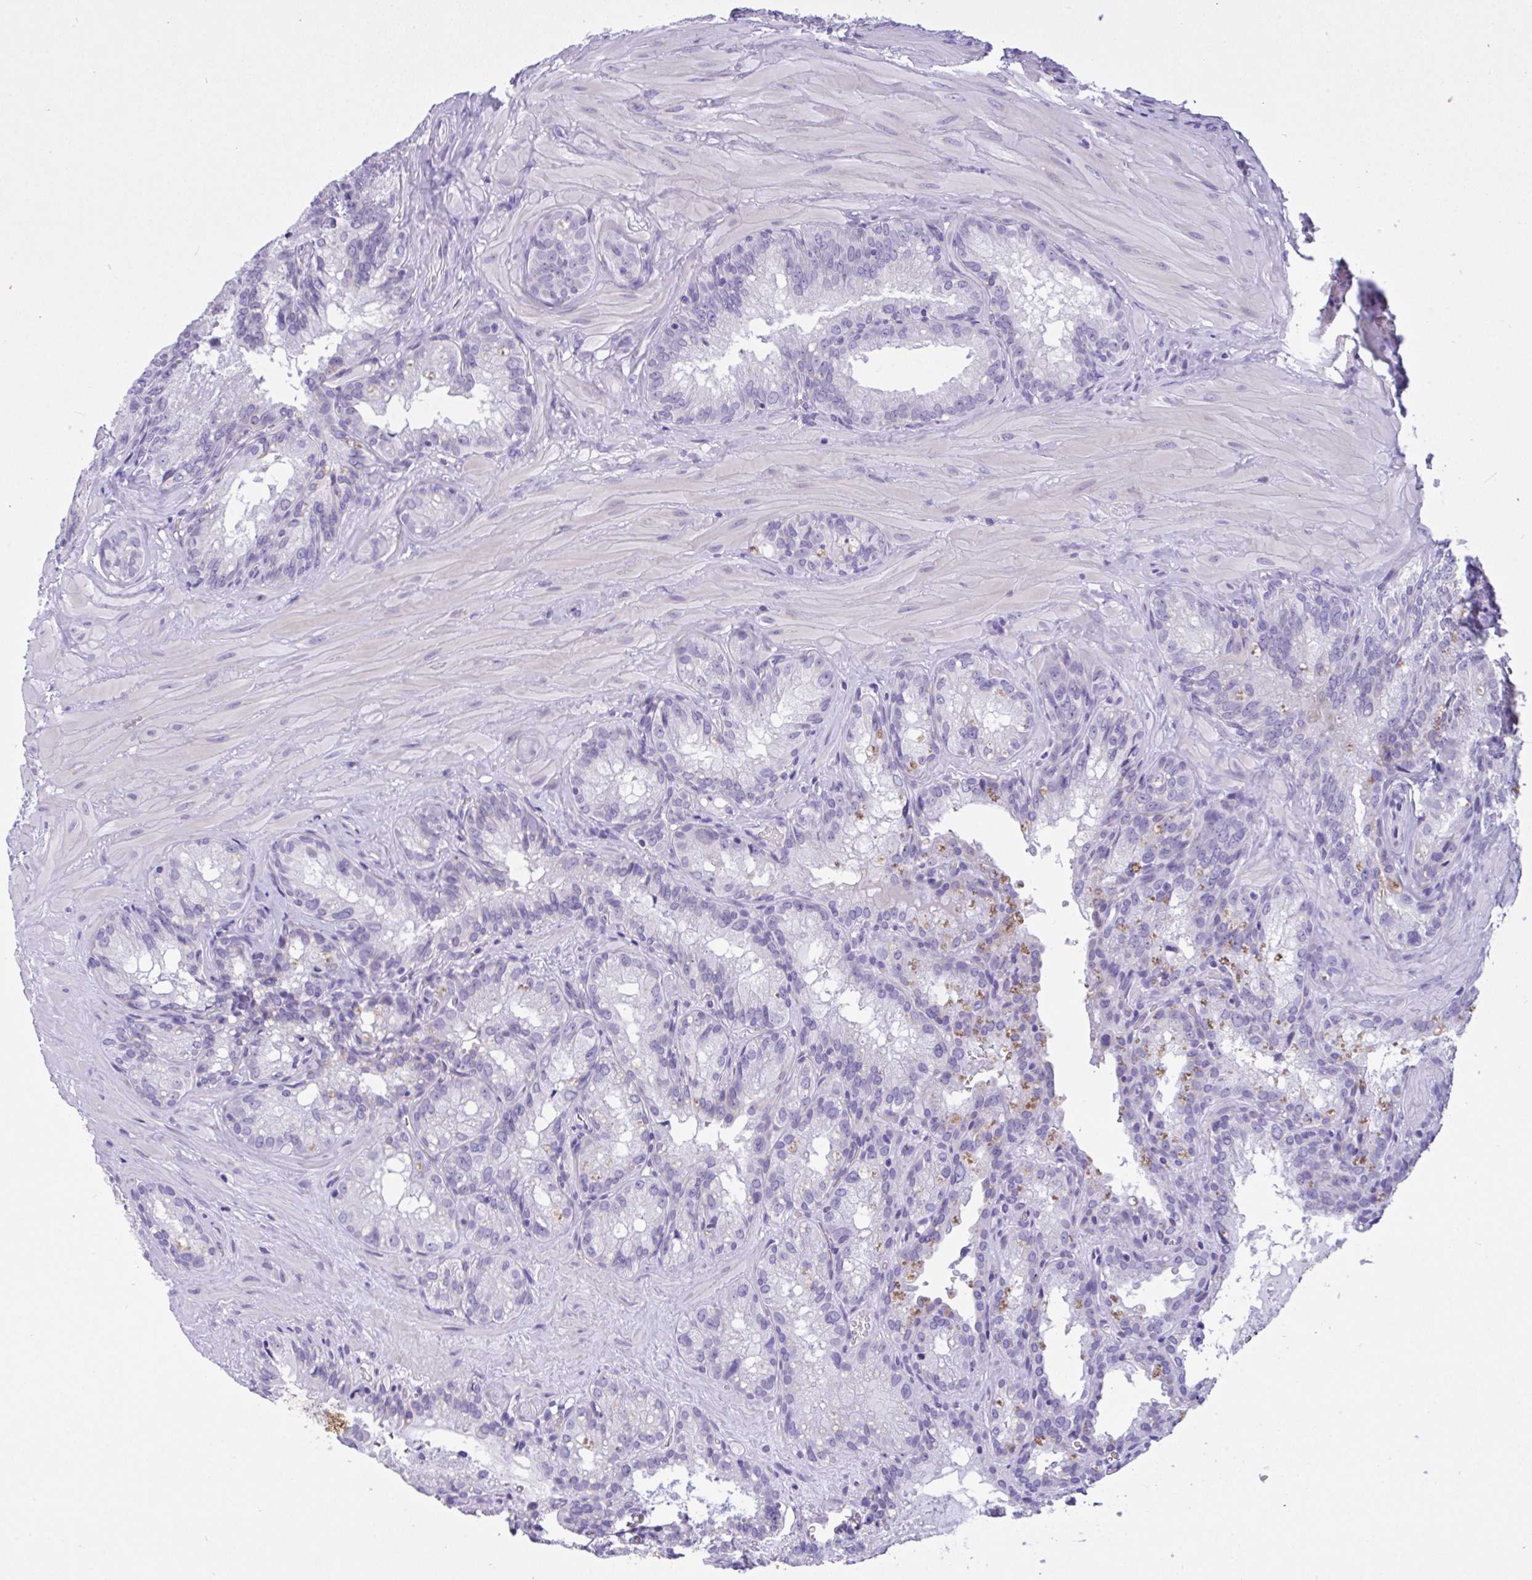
{"staining": {"intensity": "negative", "quantity": "none", "location": "none"}, "tissue": "seminal vesicle", "cell_type": "Glandular cells", "image_type": "normal", "snomed": [{"axis": "morphology", "description": "Normal tissue, NOS"}, {"axis": "topography", "description": "Seminal veicle"}], "caption": "DAB (3,3'-diaminobenzidine) immunohistochemical staining of normal human seminal vesicle shows no significant positivity in glandular cells.", "gene": "YBX2", "patient": {"sex": "male", "age": 47}}